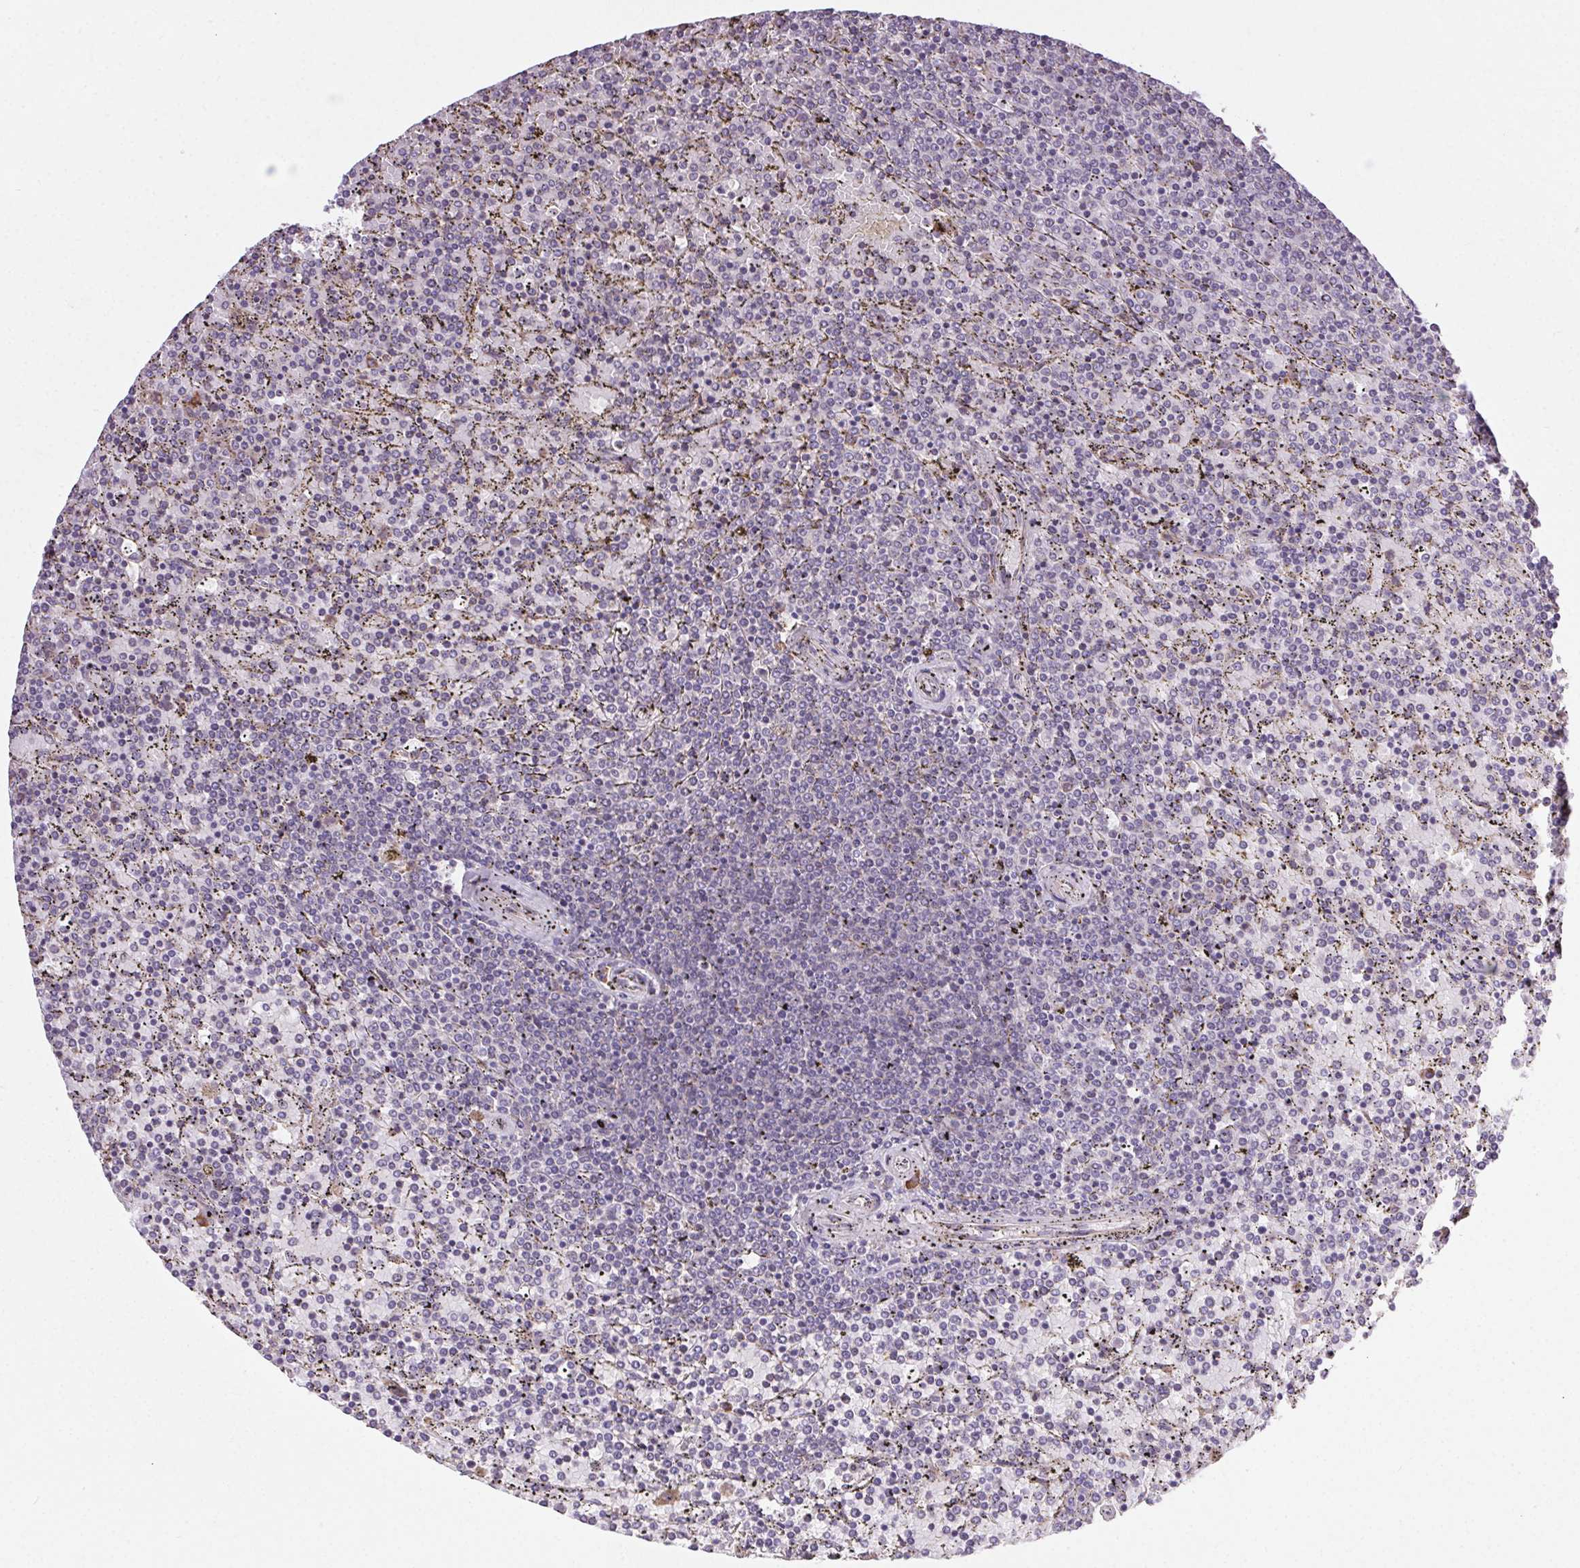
{"staining": {"intensity": "negative", "quantity": "none", "location": "none"}, "tissue": "lymphoma", "cell_type": "Tumor cells", "image_type": "cancer", "snomed": [{"axis": "morphology", "description": "Malignant lymphoma, non-Hodgkin's type, Low grade"}, {"axis": "topography", "description": "Spleen"}], "caption": "Immunohistochemistry (IHC) of human malignant lymphoma, non-Hodgkin's type (low-grade) shows no positivity in tumor cells.", "gene": "SNX31", "patient": {"sex": "female", "age": 77}}